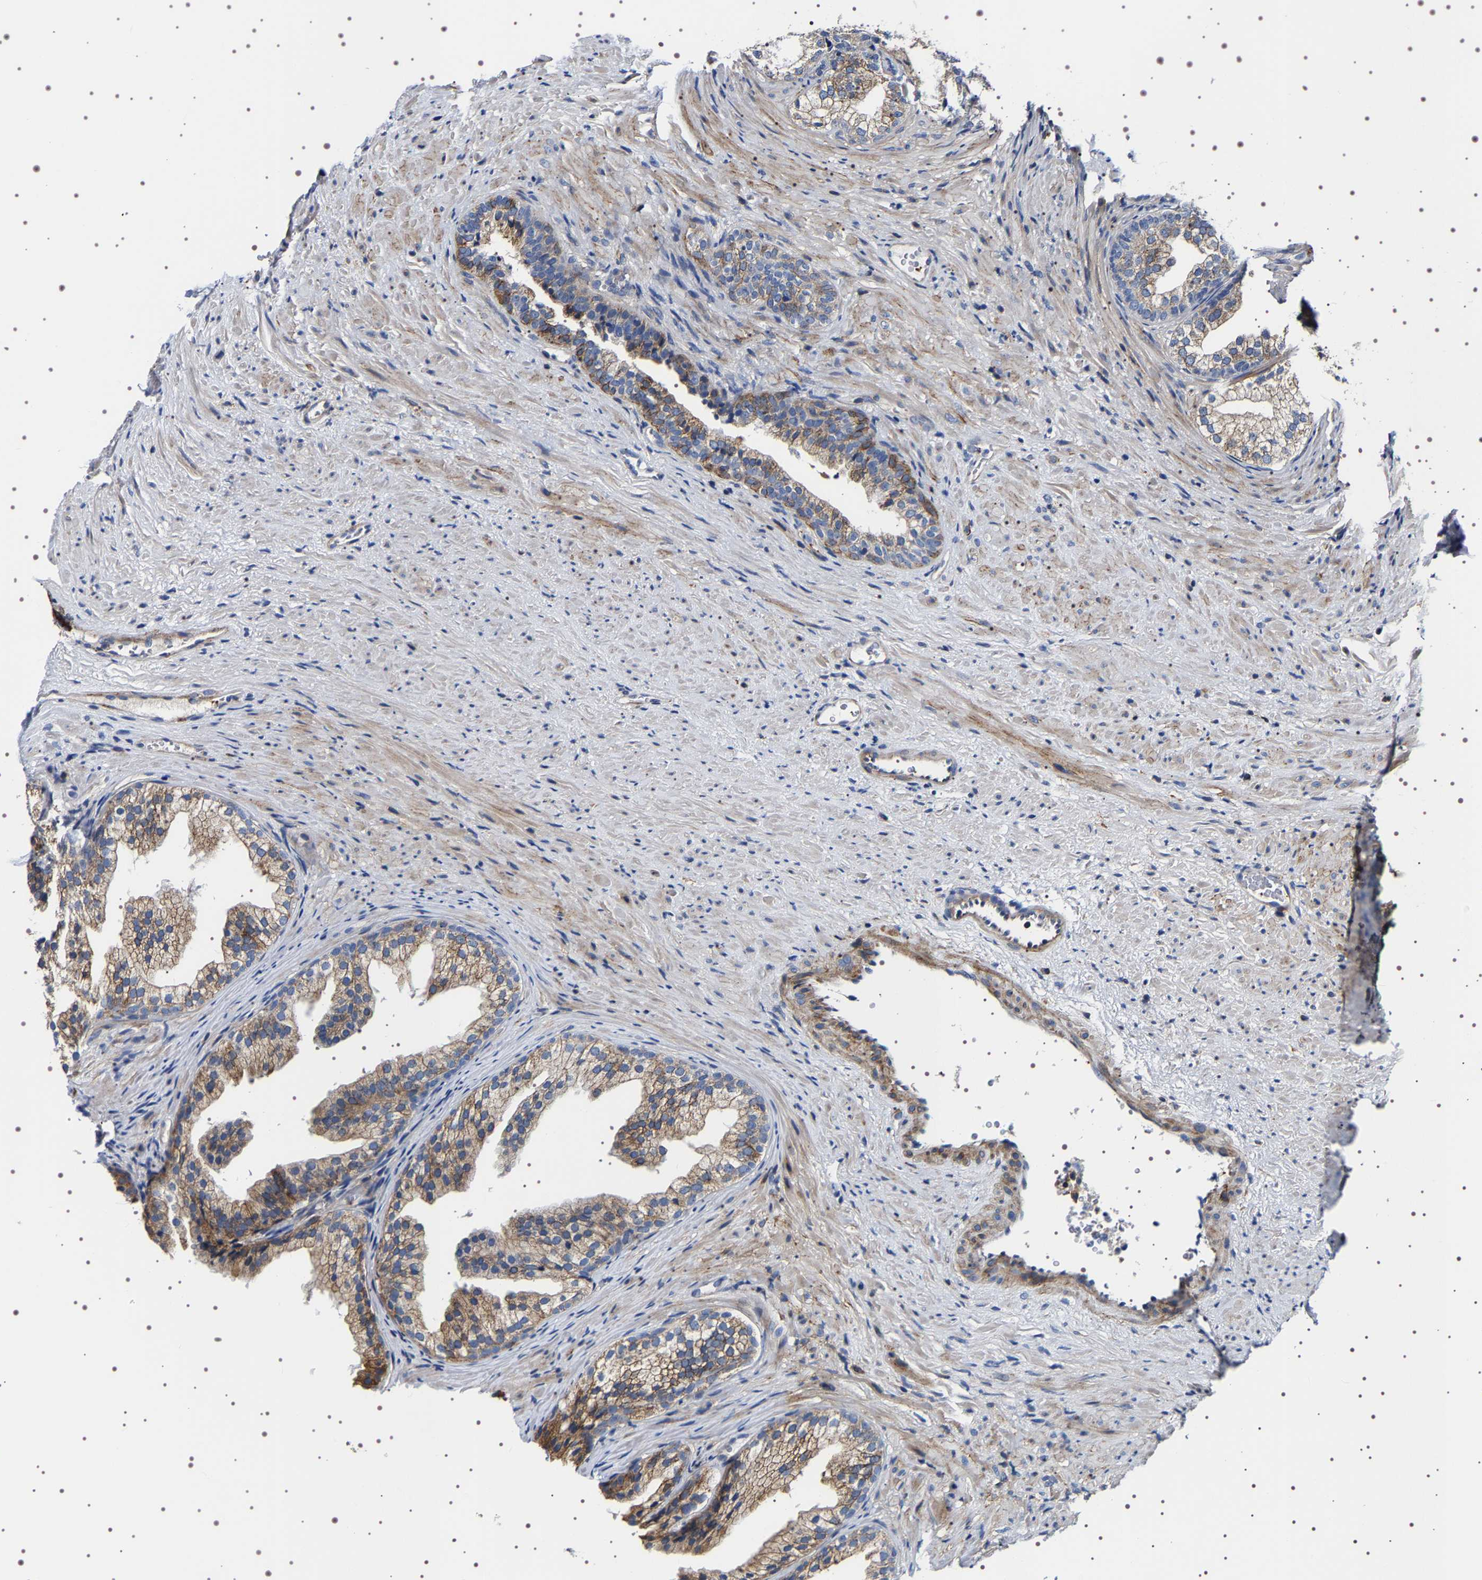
{"staining": {"intensity": "moderate", "quantity": ">75%", "location": "cytoplasmic/membranous"}, "tissue": "prostate", "cell_type": "Glandular cells", "image_type": "normal", "snomed": [{"axis": "morphology", "description": "Normal tissue, NOS"}, {"axis": "topography", "description": "Prostate"}], "caption": "Protein staining by immunohistochemistry displays moderate cytoplasmic/membranous positivity in about >75% of glandular cells in unremarkable prostate.", "gene": "SQLE", "patient": {"sex": "male", "age": 76}}